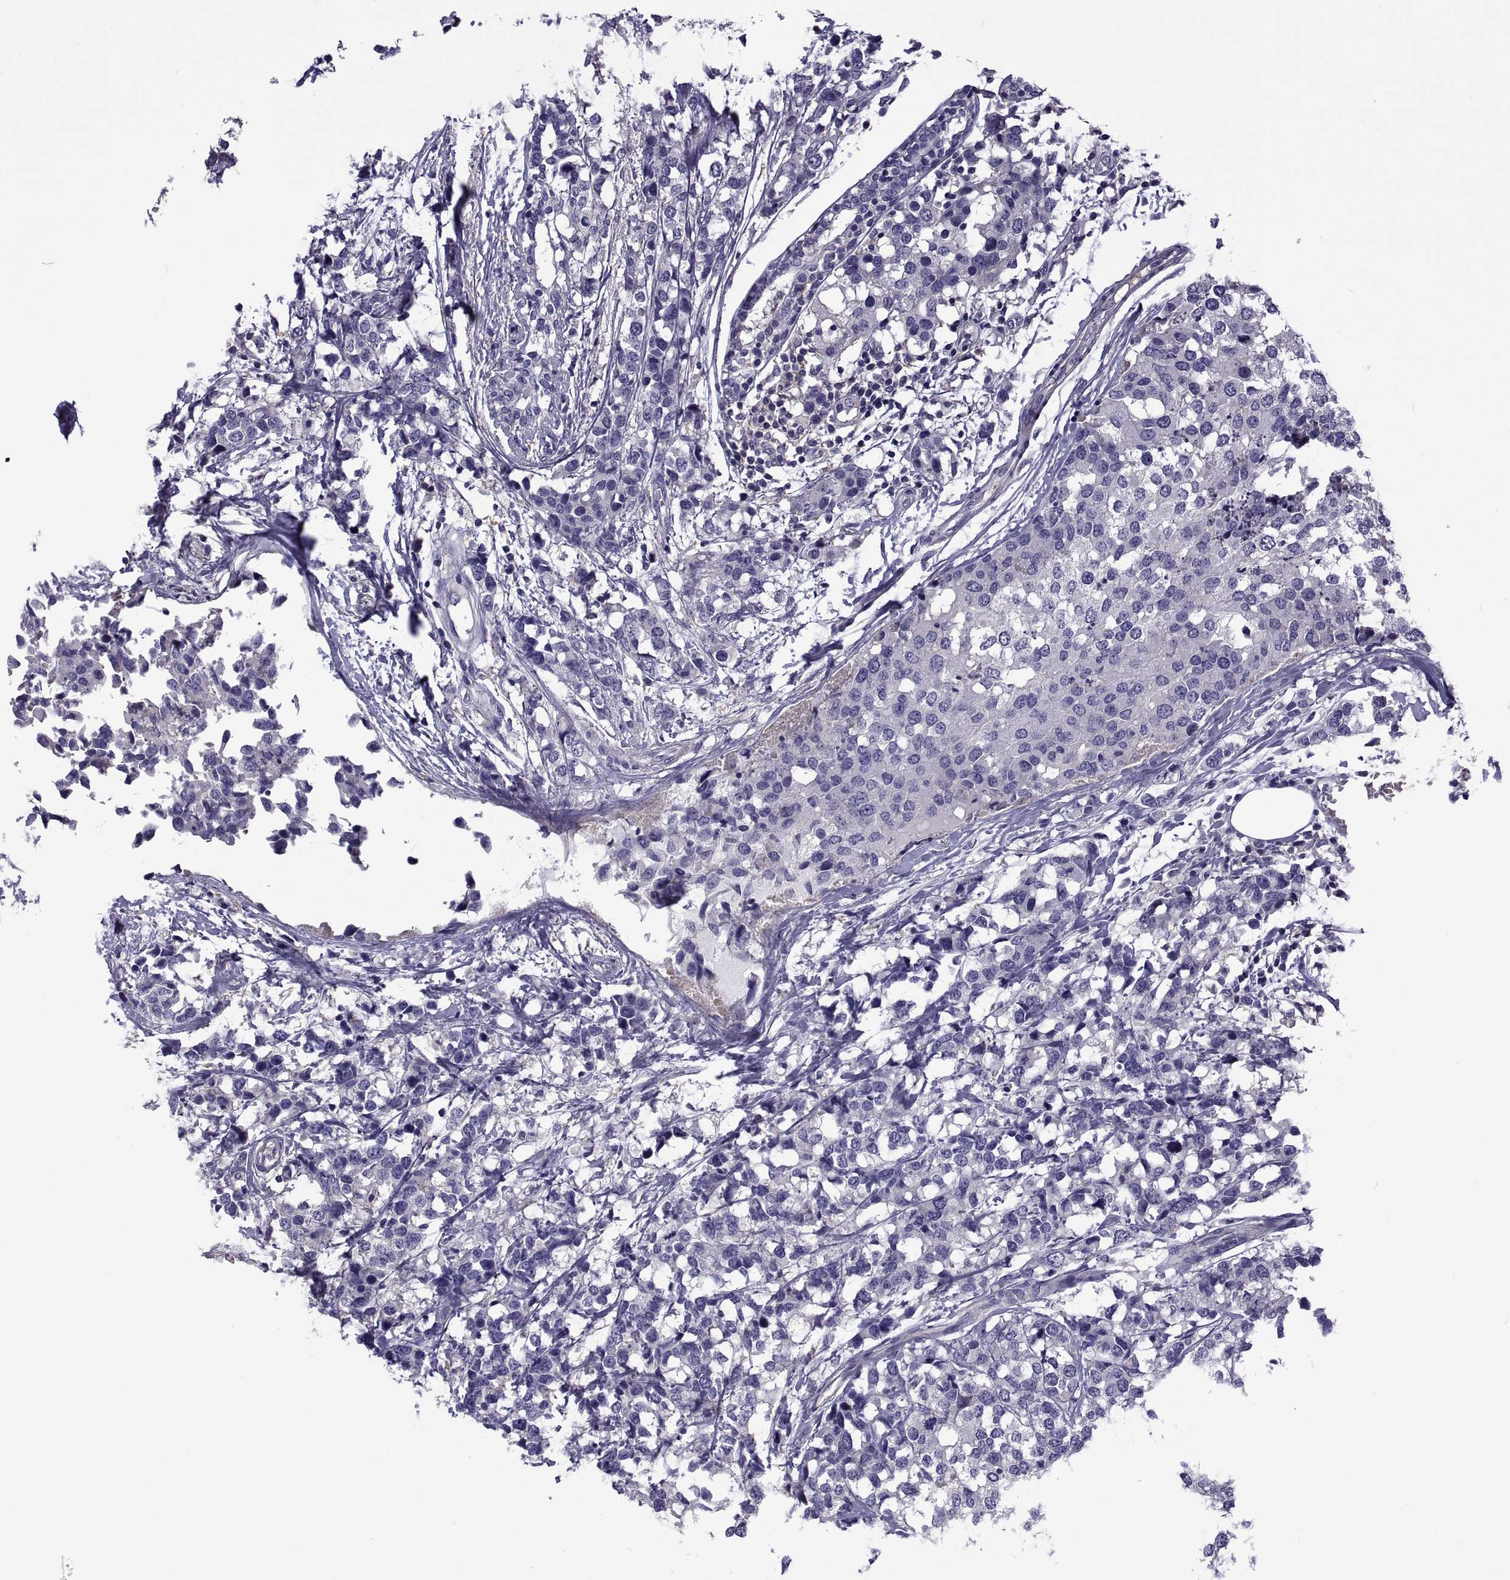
{"staining": {"intensity": "negative", "quantity": "none", "location": "none"}, "tissue": "breast cancer", "cell_type": "Tumor cells", "image_type": "cancer", "snomed": [{"axis": "morphology", "description": "Lobular carcinoma"}, {"axis": "topography", "description": "Breast"}], "caption": "Lobular carcinoma (breast) stained for a protein using immunohistochemistry demonstrates no expression tumor cells.", "gene": "TMC3", "patient": {"sex": "female", "age": 59}}